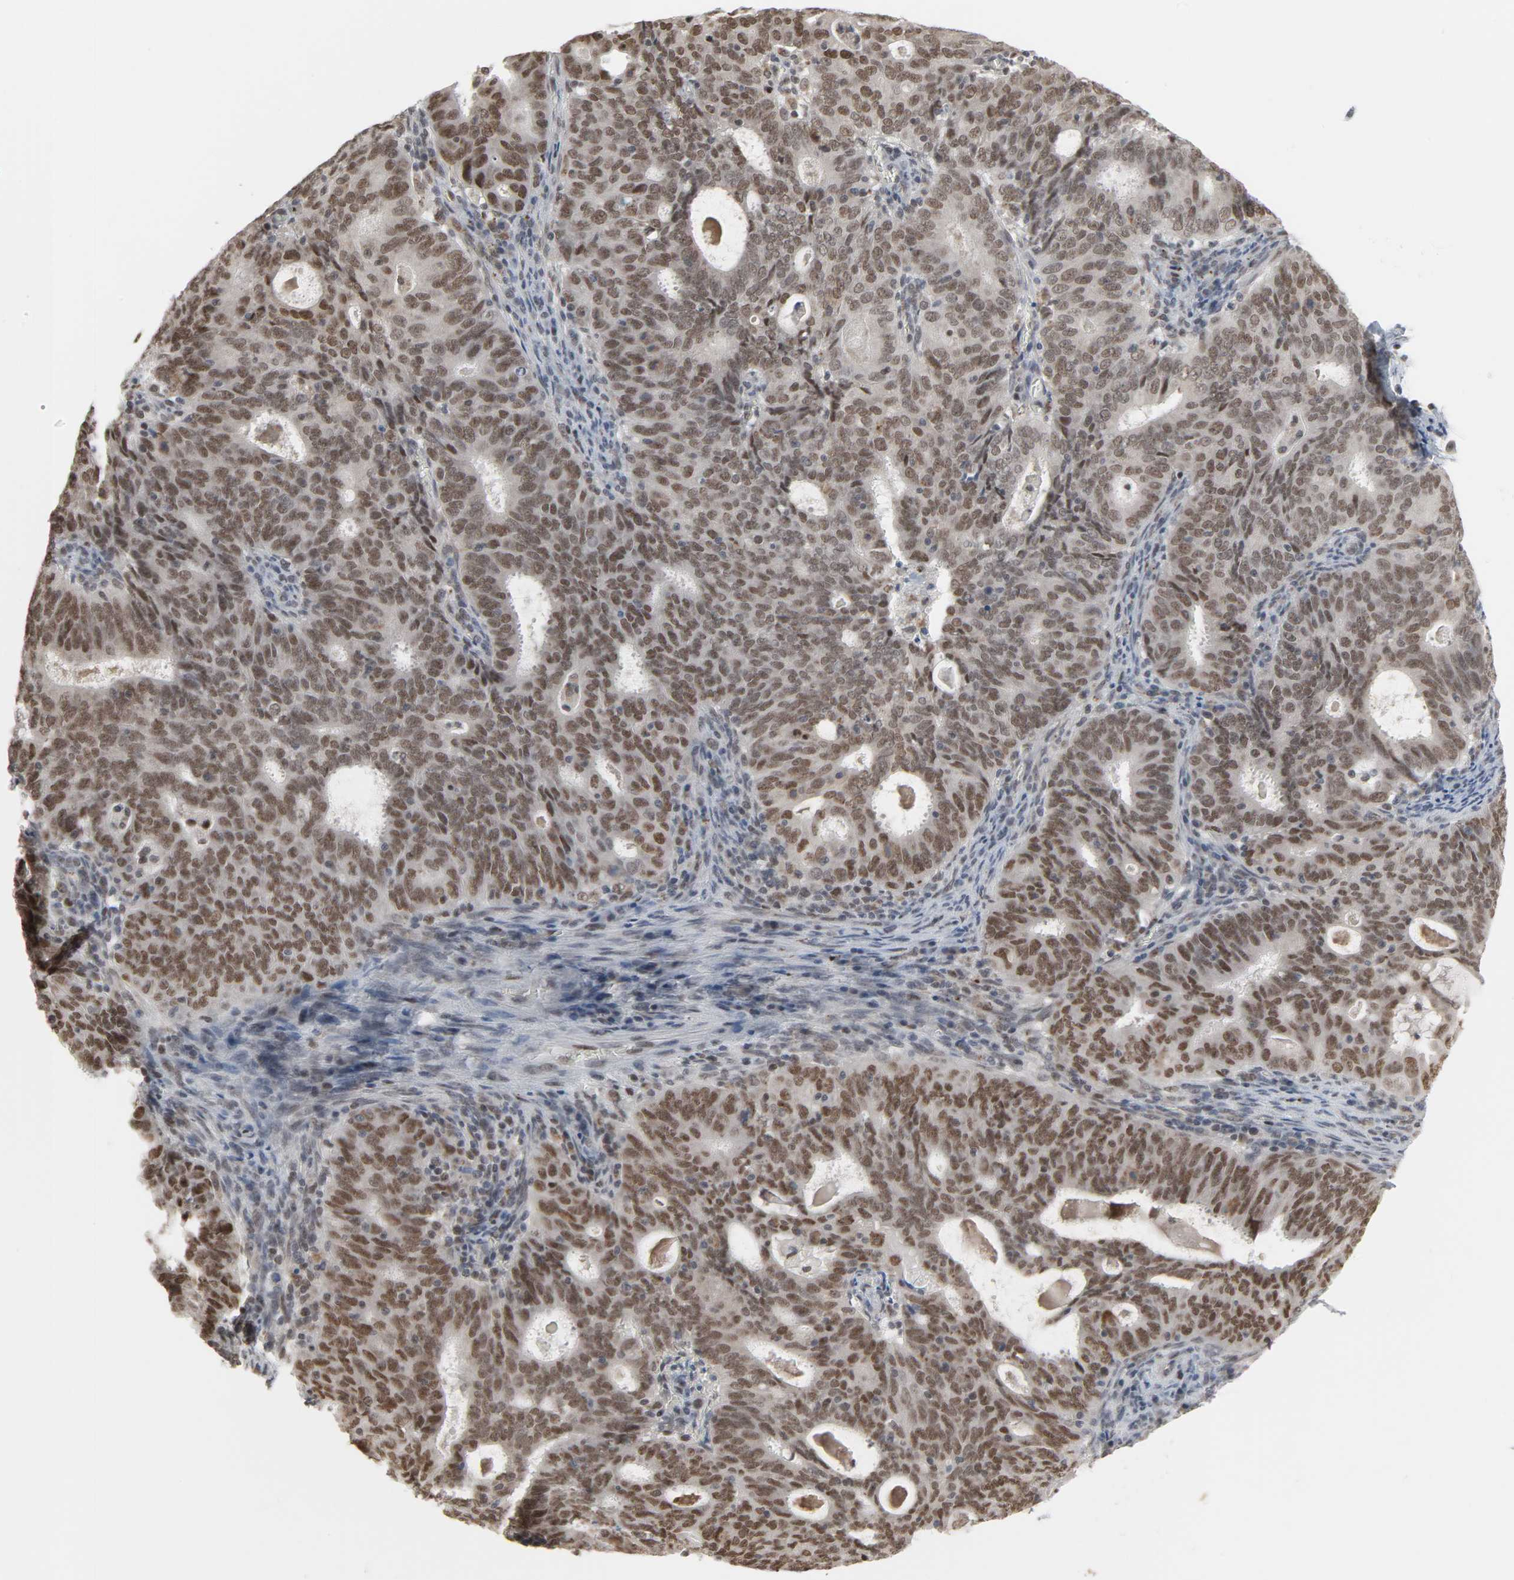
{"staining": {"intensity": "moderate", "quantity": ">75%", "location": "nuclear"}, "tissue": "cervical cancer", "cell_type": "Tumor cells", "image_type": "cancer", "snomed": [{"axis": "morphology", "description": "Adenocarcinoma, NOS"}, {"axis": "topography", "description": "Cervix"}], "caption": "Immunohistochemistry (IHC) histopathology image of cervical cancer stained for a protein (brown), which exhibits medium levels of moderate nuclear staining in approximately >75% of tumor cells.", "gene": "DAZAP1", "patient": {"sex": "female", "age": 44}}